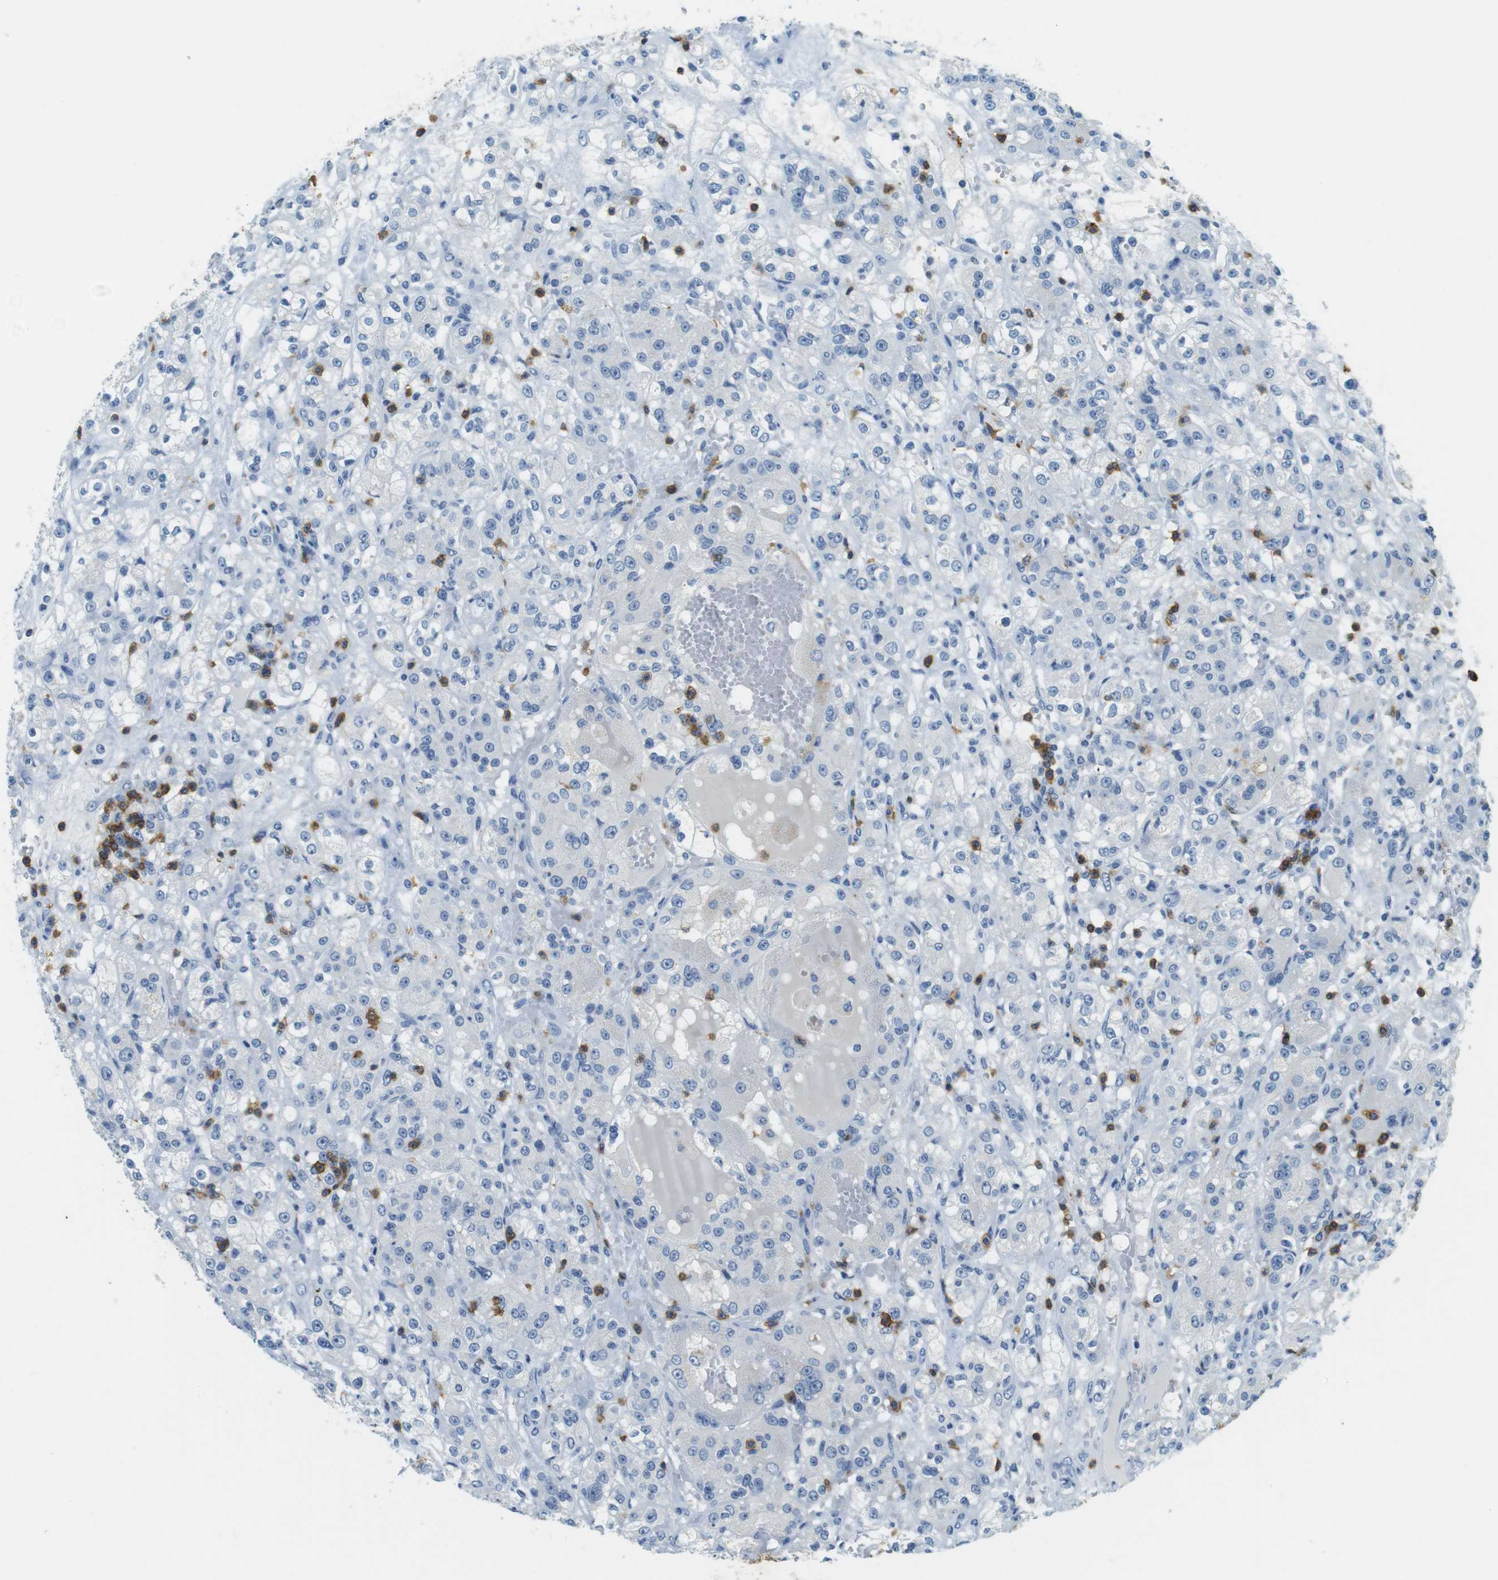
{"staining": {"intensity": "negative", "quantity": "none", "location": "none"}, "tissue": "renal cancer", "cell_type": "Tumor cells", "image_type": "cancer", "snomed": [{"axis": "morphology", "description": "Normal tissue, NOS"}, {"axis": "morphology", "description": "Adenocarcinoma, NOS"}, {"axis": "topography", "description": "Kidney"}], "caption": "High power microscopy micrograph of an IHC photomicrograph of adenocarcinoma (renal), revealing no significant positivity in tumor cells.", "gene": "LAT", "patient": {"sex": "male", "age": 61}}